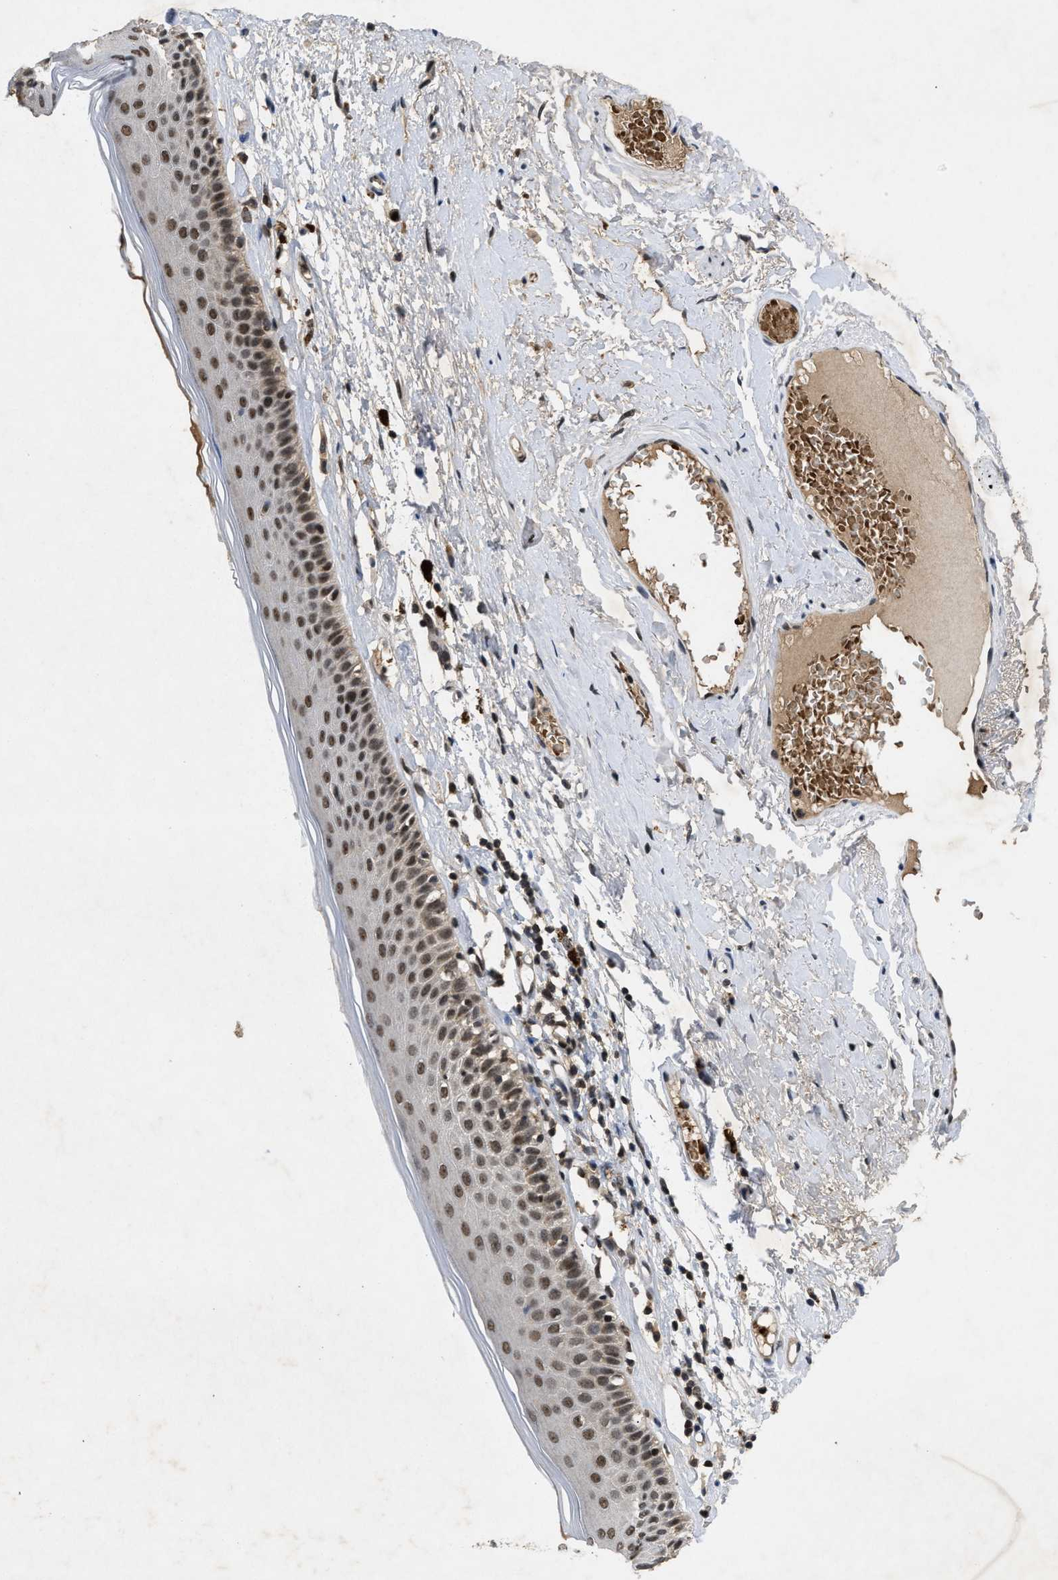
{"staining": {"intensity": "moderate", "quantity": ">75%", "location": "nuclear"}, "tissue": "skin", "cell_type": "Epidermal cells", "image_type": "normal", "snomed": [{"axis": "morphology", "description": "Normal tissue, NOS"}, {"axis": "topography", "description": "Vulva"}], "caption": "Protein staining of benign skin shows moderate nuclear staining in approximately >75% of epidermal cells.", "gene": "ZNF346", "patient": {"sex": "female", "age": 73}}